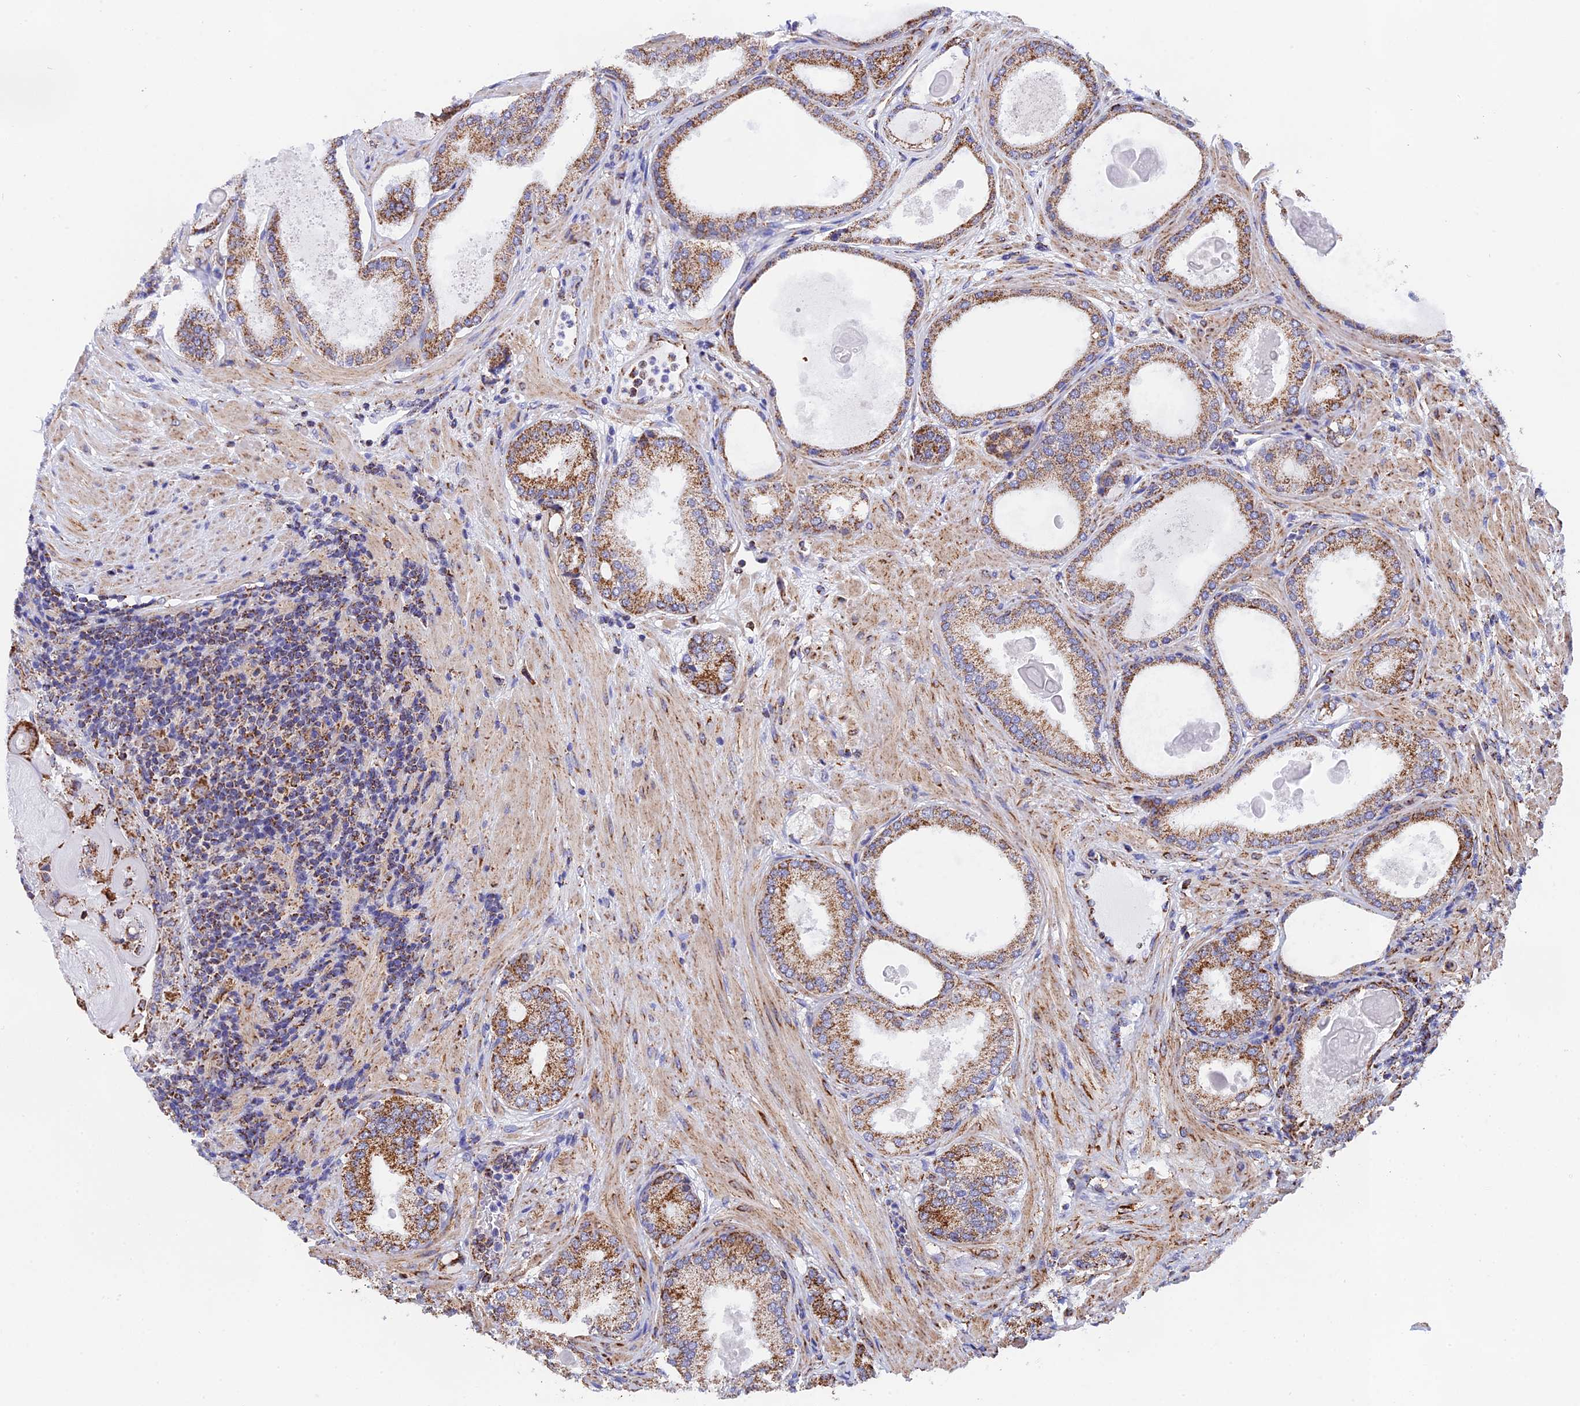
{"staining": {"intensity": "moderate", "quantity": ">75%", "location": "cytoplasmic/membranous"}, "tissue": "prostate cancer", "cell_type": "Tumor cells", "image_type": "cancer", "snomed": [{"axis": "morphology", "description": "Adenocarcinoma, Low grade"}, {"axis": "topography", "description": "Prostate"}], "caption": "Immunohistochemistry (IHC) (DAB) staining of prostate low-grade adenocarcinoma demonstrates moderate cytoplasmic/membranous protein positivity in about >75% of tumor cells.", "gene": "CDC16", "patient": {"sex": "male", "age": 59}}